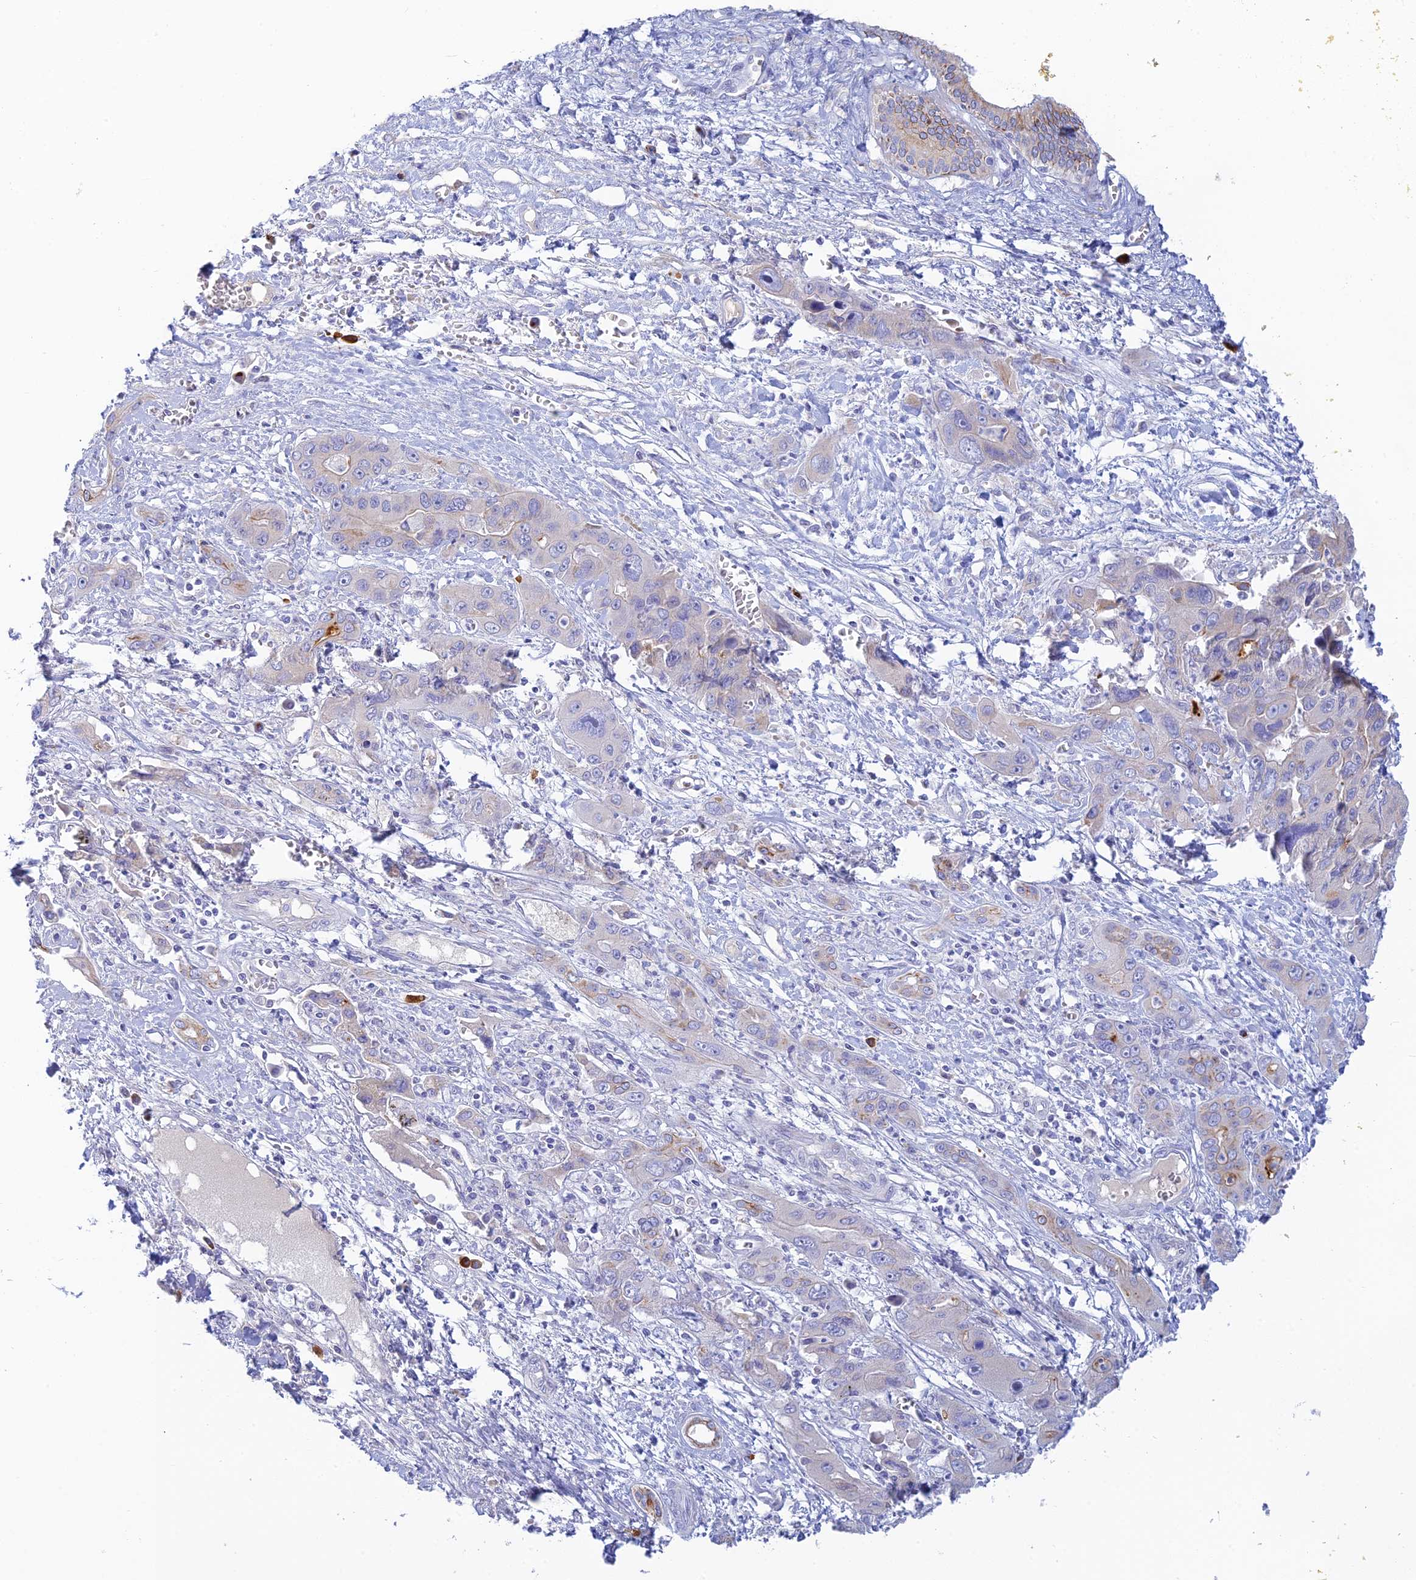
{"staining": {"intensity": "strong", "quantity": "<25%", "location": "cytoplasmic/membranous"}, "tissue": "liver cancer", "cell_type": "Tumor cells", "image_type": "cancer", "snomed": [{"axis": "morphology", "description": "Cholangiocarcinoma"}, {"axis": "topography", "description": "Liver"}], "caption": "This micrograph displays immunohistochemistry staining of human liver cholangiocarcinoma, with medium strong cytoplasmic/membranous positivity in approximately <25% of tumor cells.", "gene": "CEP152", "patient": {"sex": "male", "age": 67}}